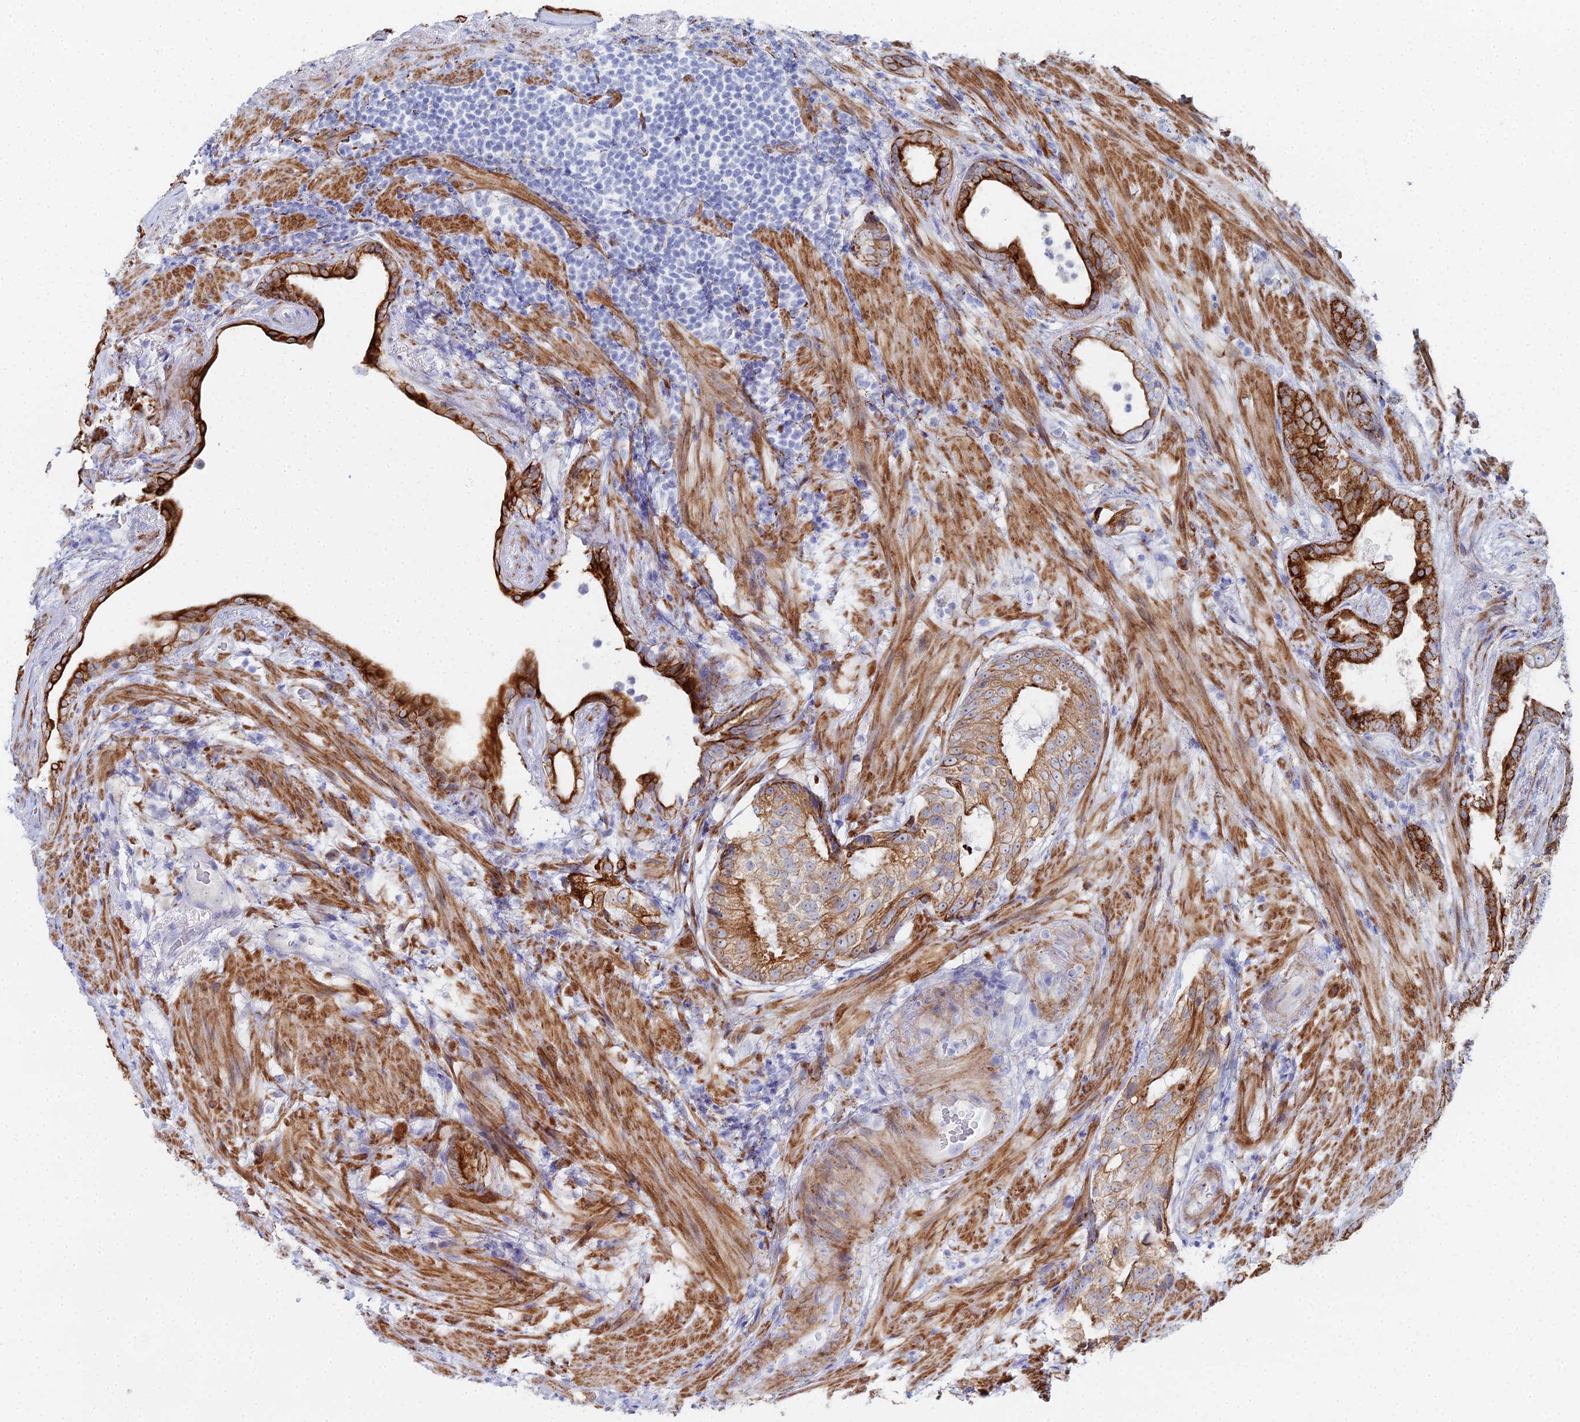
{"staining": {"intensity": "moderate", "quantity": "25%-75%", "location": "cytoplasmic/membranous"}, "tissue": "prostate cancer", "cell_type": "Tumor cells", "image_type": "cancer", "snomed": [{"axis": "morphology", "description": "Adenocarcinoma, High grade"}, {"axis": "topography", "description": "Prostate"}], "caption": "This photomicrograph shows IHC staining of prostate cancer (adenocarcinoma (high-grade)), with medium moderate cytoplasmic/membranous positivity in about 25%-75% of tumor cells.", "gene": "DHX34", "patient": {"sex": "male", "age": 67}}